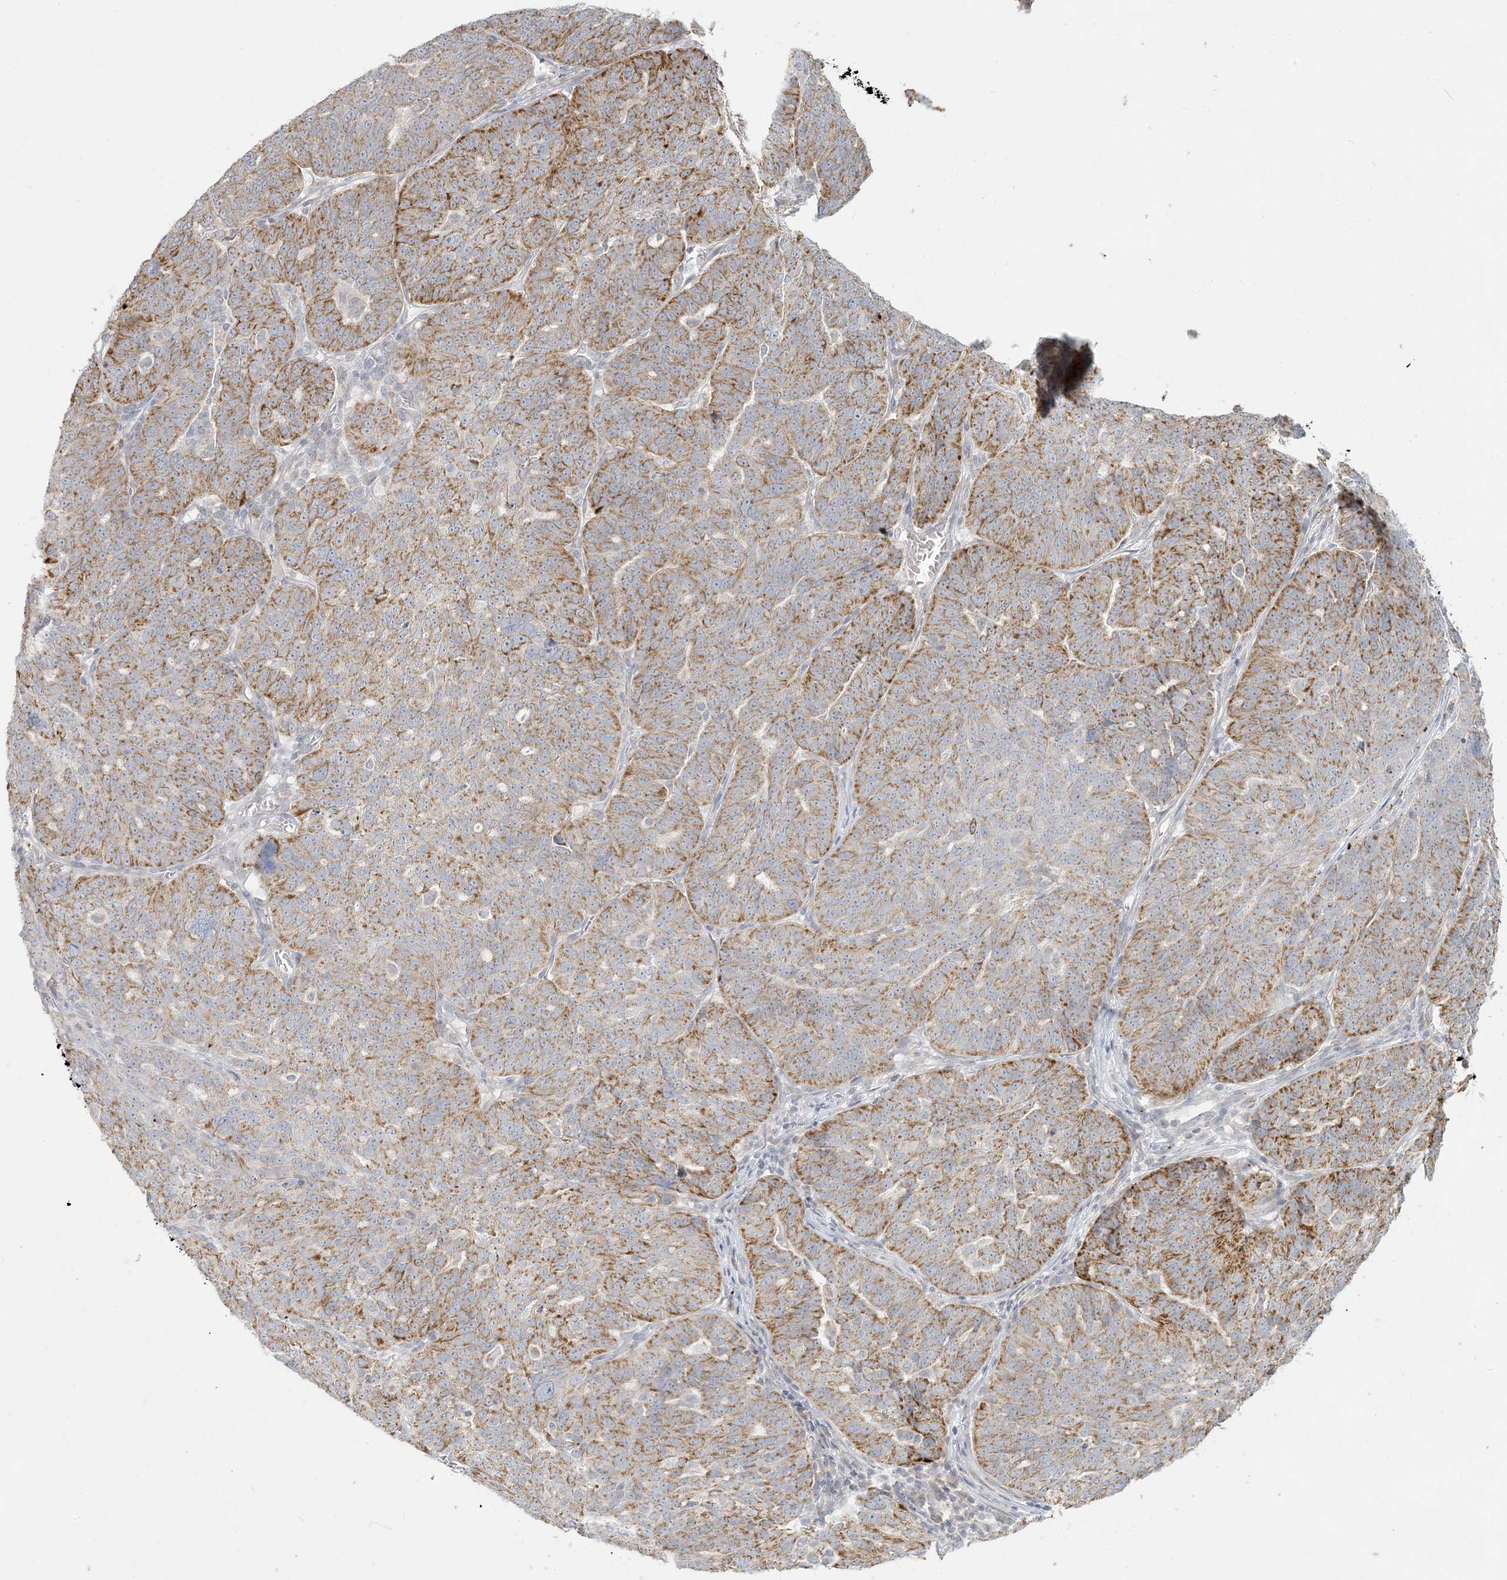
{"staining": {"intensity": "moderate", "quantity": ">75%", "location": "cytoplasmic/membranous"}, "tissue": "ovarian cancer", "cell_type": "Tumor cells", "image_type": "cancer", "snomed": [{"axis": "morphology", "description": "Cystadenocarcinoma, serous, NOS"}, {"axis": "topography", "description": "Ovary"}], "caption": "The histopathology image reveals immunohistochemical staining of ovarian serous cystadenocarcinoma. There is moderate cytoplasmic/membranous positivity is appreciated in approximately >75% of tumor cells.", "gene": "MCAT", "patient": {"sex": "female", "age": 59}}